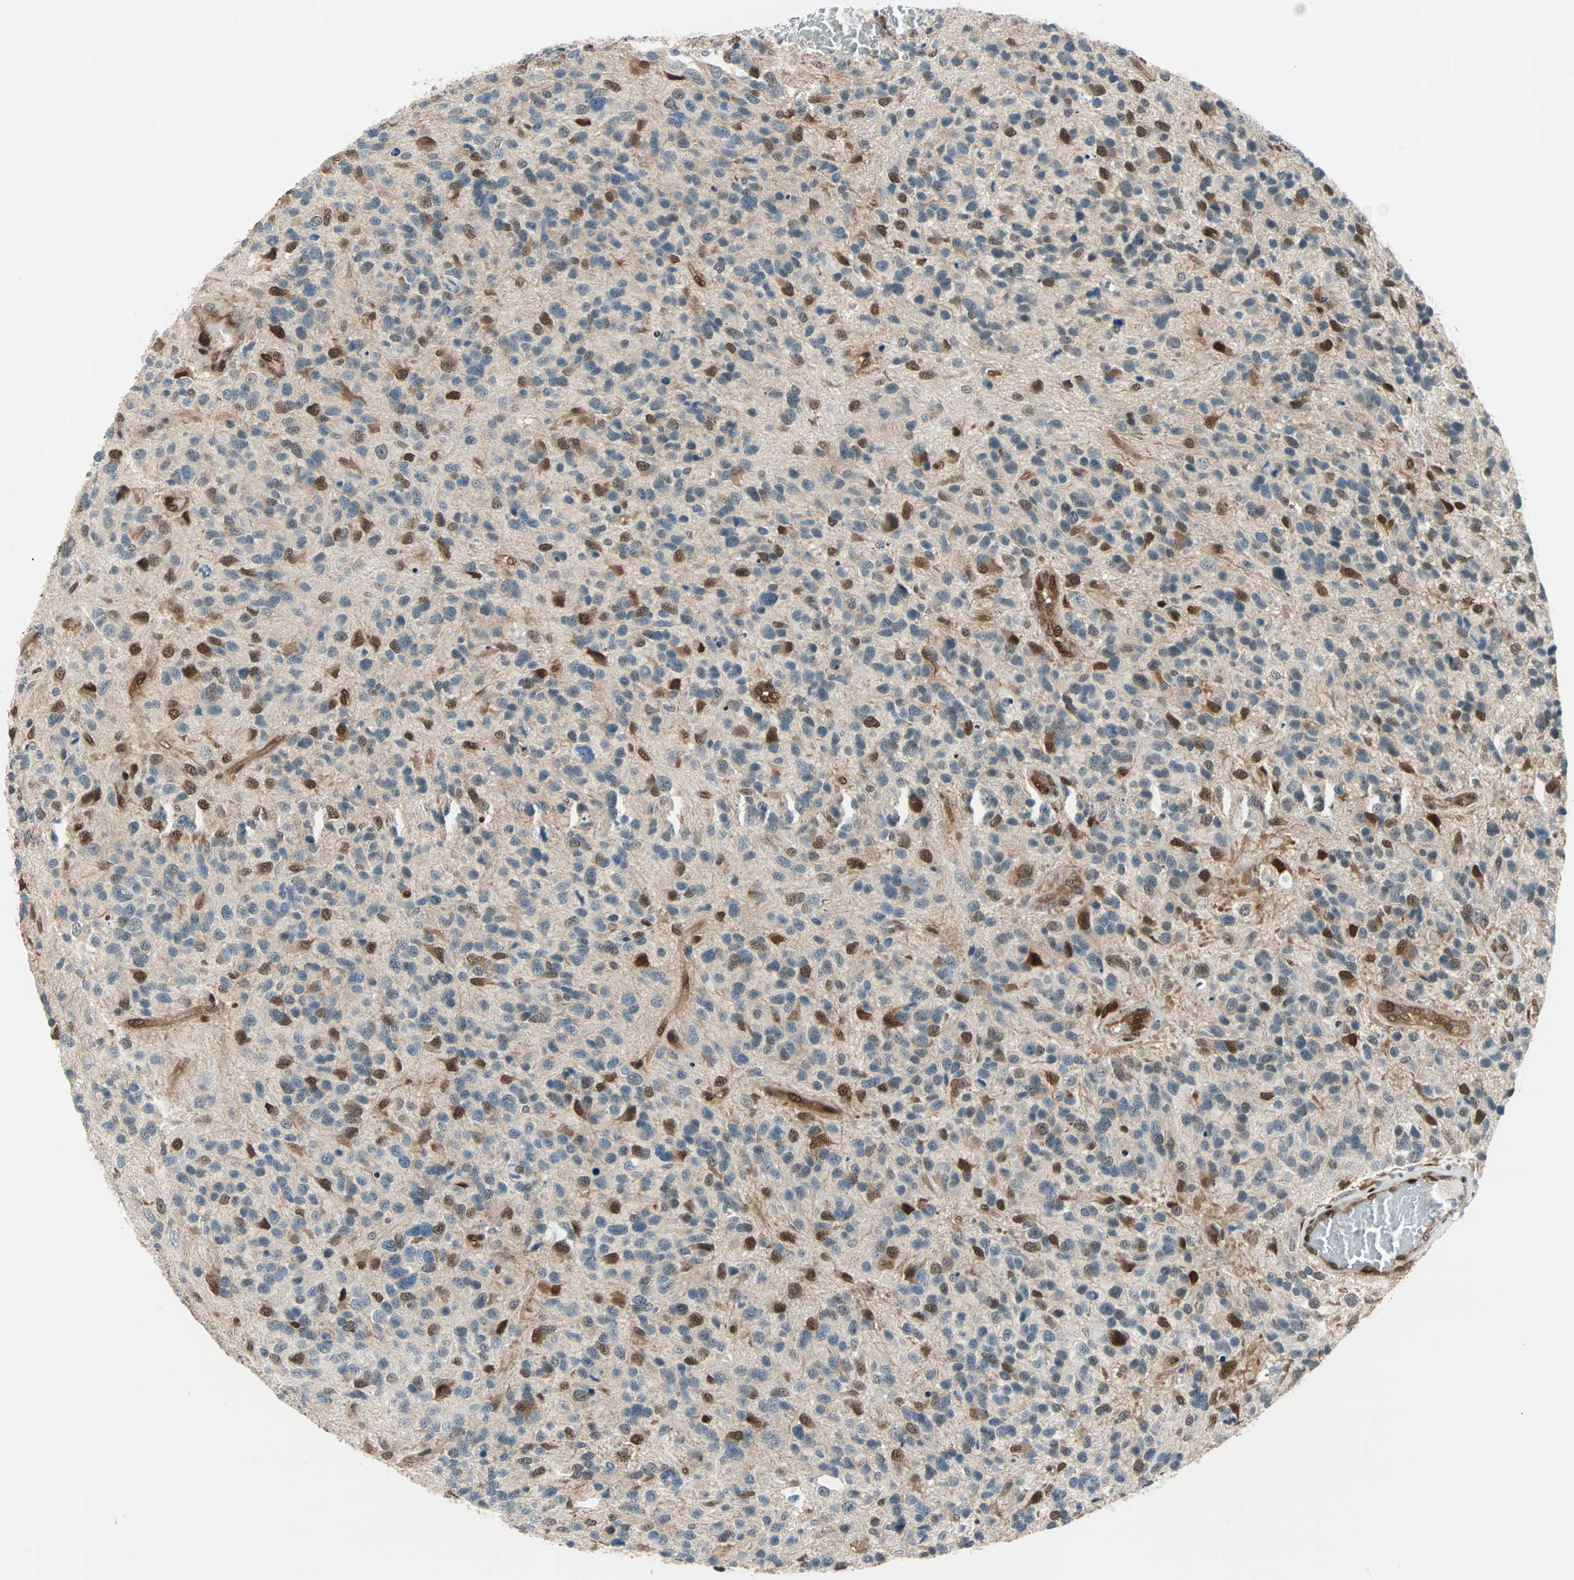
{"staining": {"intensity": "strong", "quantity": "25%-75%", "location": "cytoplasmic/membranous,nuclear"}, "tissue": "glioma", "cell_type": "Tumor cells", "image_type": "cancer", "snomed": [{"axis": "morphology", "description": "Glioma, malignant, High grade"}, {"axis": "topography", "description": "Brain"}], "caption": "Immunohistochemical staining of human glioma displays strong cytoplasmic/membranous and nuclear protein staining in approximately 25%-75% of tumor cells. The protein of interest is shown in brown color, while the nuclei are stained blue.", "gene": "WWTR1", "patient": {"sex": "female", "age": 58}}